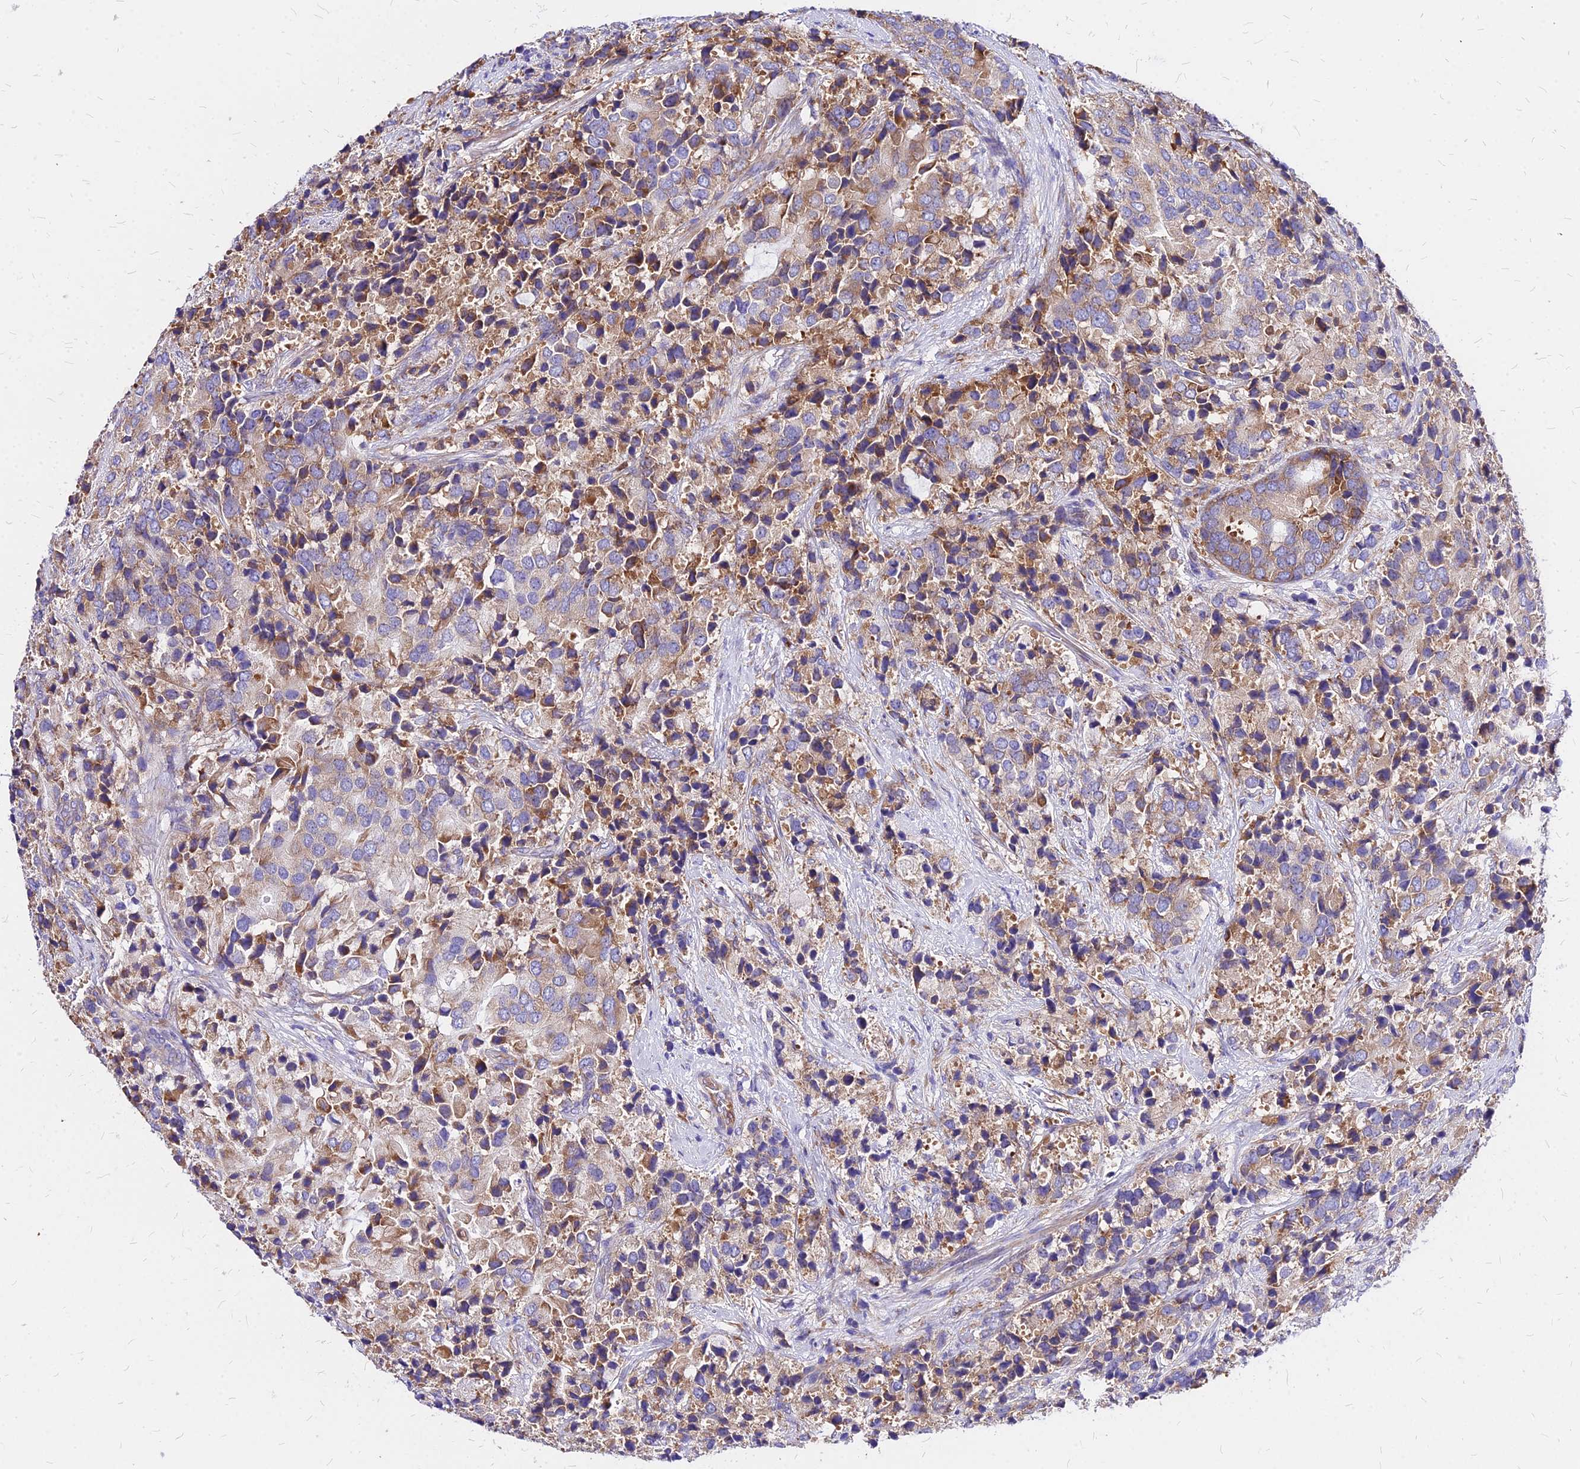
{"staining": {"intensity": "moderate", "quantity": ">75%", "location": "cytoplasmic/membranous"}, "tissue": "prostate cancer", "cell_type": "Tumor cells", "image_type": "cancer", "snomed": [{"axis": "morphology", "description": "Adenocarcinoma, High grade"}, {"axis": "topography", "description": "Prostate"}], "caption": "High-magnification brightfield microscopy of prostate cancer stained with DAB (brown) and counterstained with hematoxylin (blue). tumor cells exhibit moderate cytoplasmic/membranous expression is seen in about>75% of cells.", "gene": "RPL19", "patient": {"sex": "male", "age": 62}}